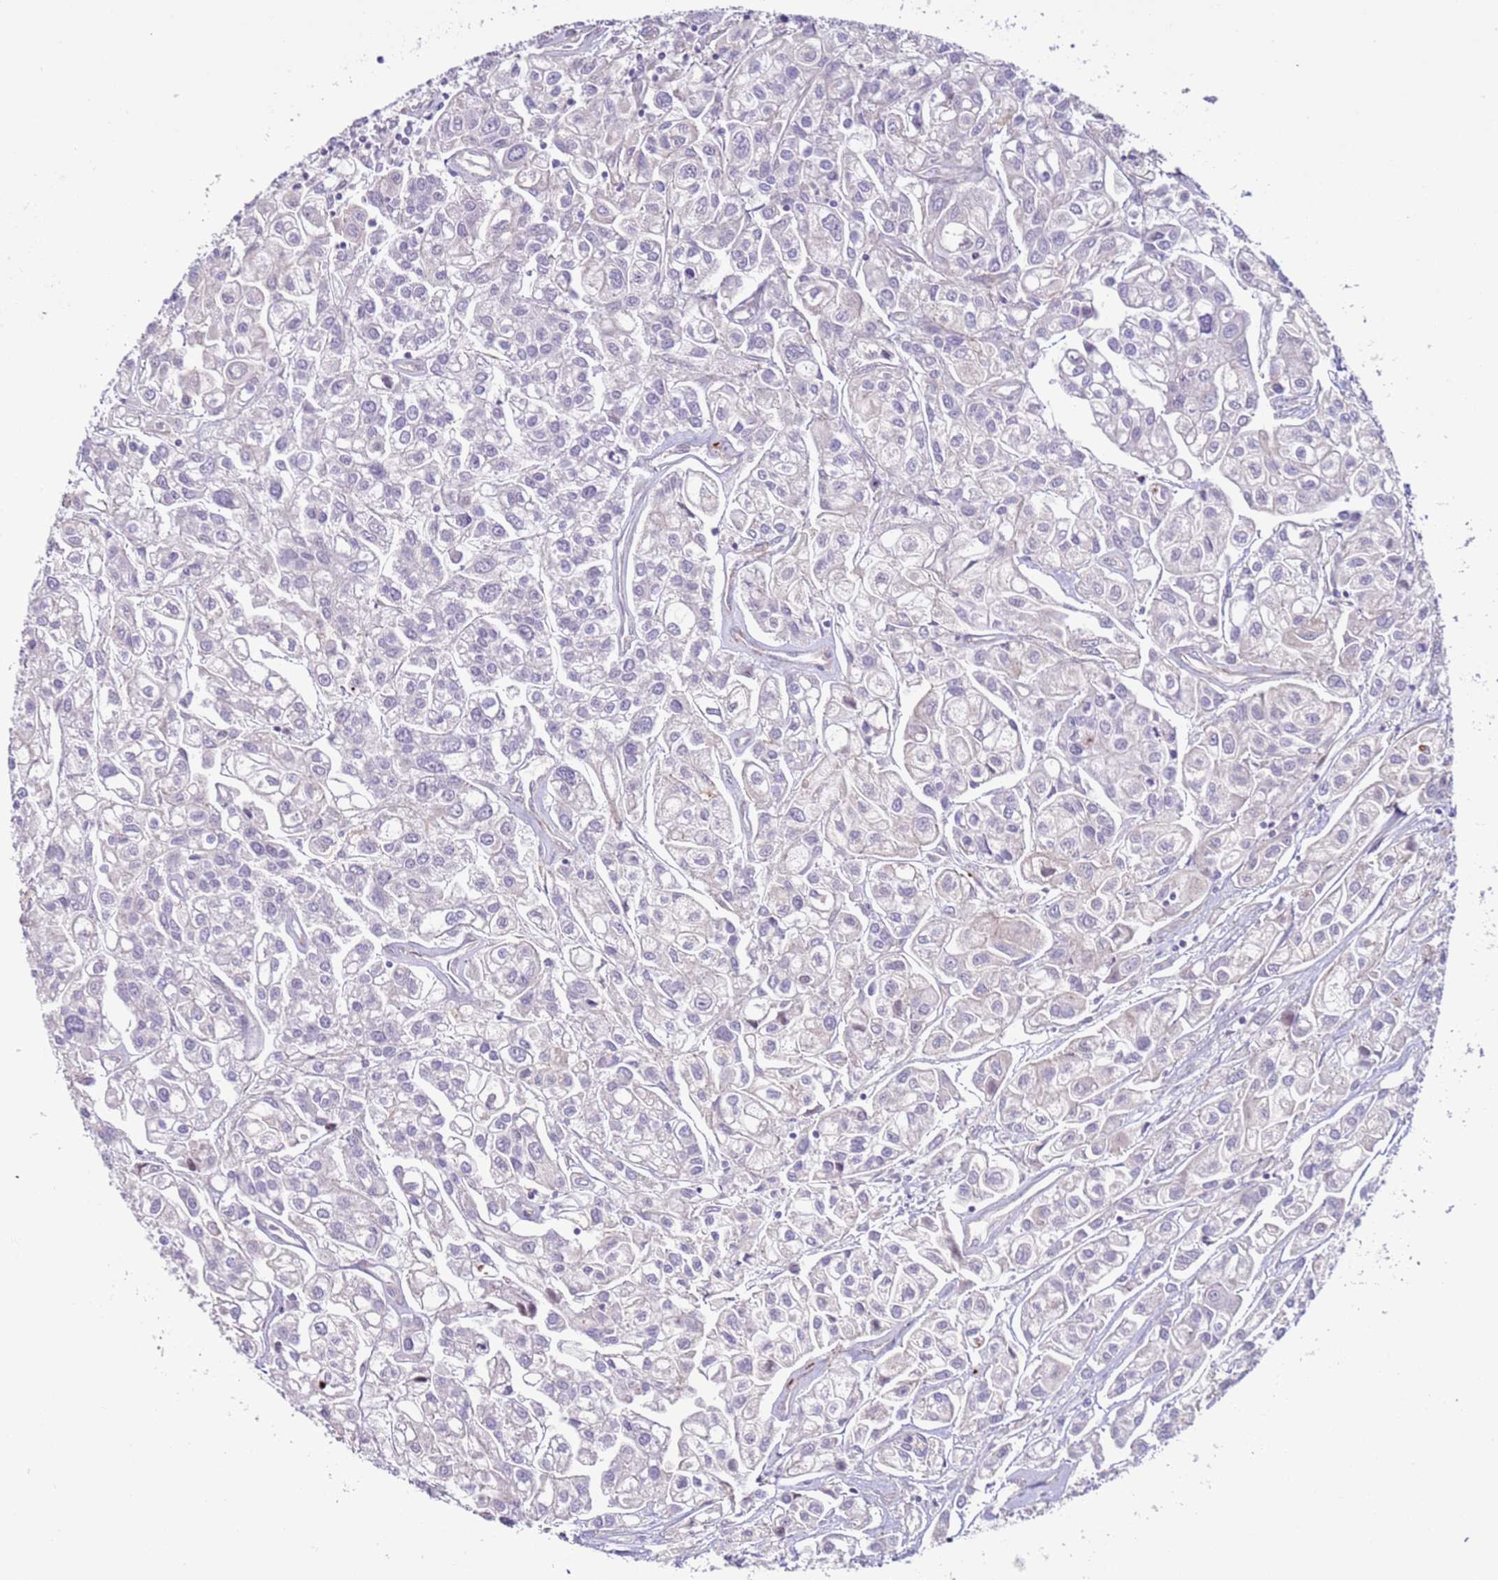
{"staining": {"intensity": "negative", "quantity": "none", "location": "none"}, "tissue": "urothelial cancer", "cell_type": "Tumor cells", "image_type": "cancer", "snomed": [{"axis": "morphology", "description": "Urothelial carcinoma, High grade"}, {"axis": "topography", "description": "Urinary bladder"}], "caption": "Immunohistochemistry of human urothelial cancer demonstrates no positivity in tumor cells.", "gene": "HEATR1", "patient": {"sex": "male", "age": 67}}